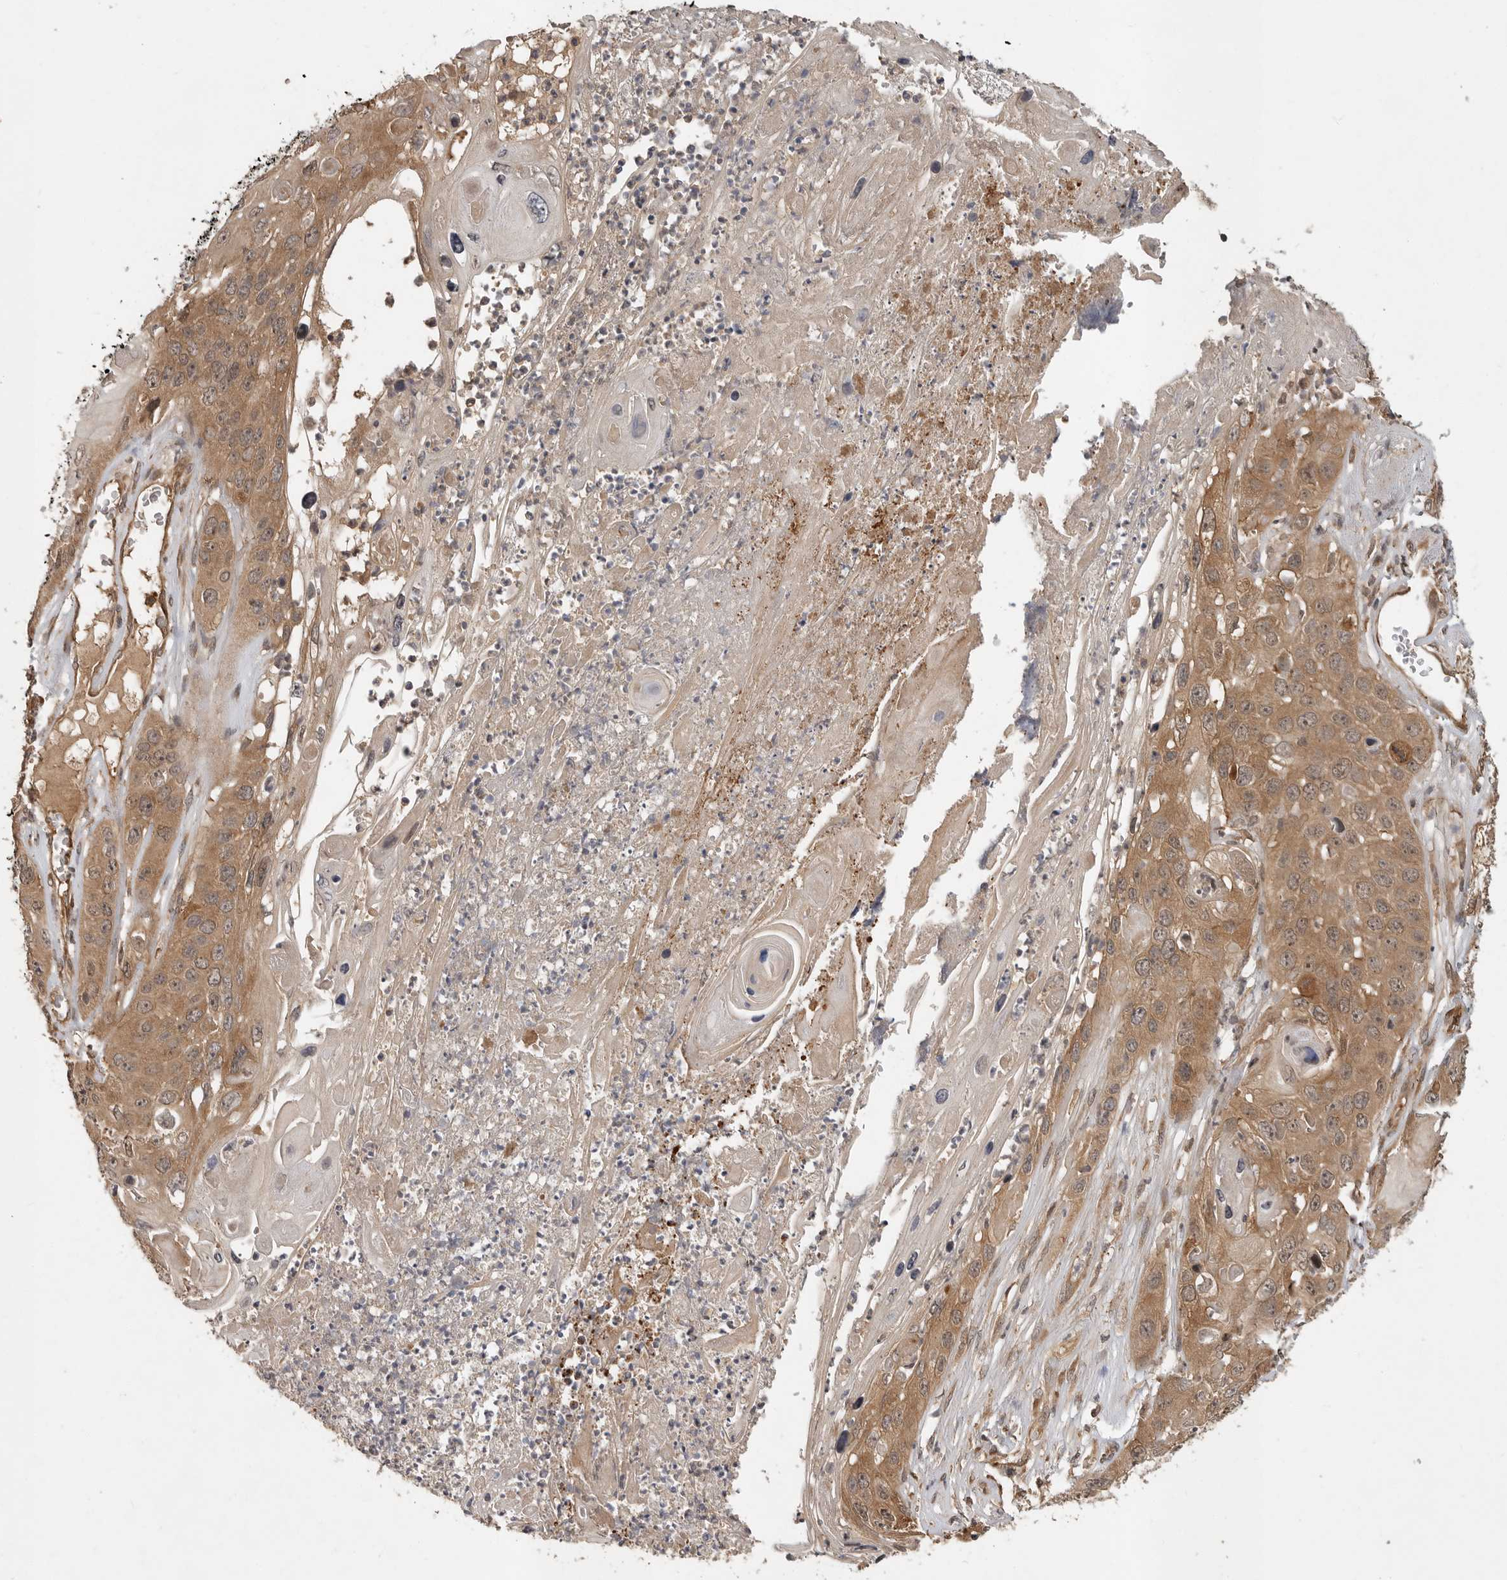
{"staining": {"intensity": "moderate", "quantity": ">75%", "location": "cytoplasmic/membranous,nuclear"}, "tissue": "skin cancer", "cell_type": "Tumor cells", "image_type": "cancer", "snomed": [{"axis": "morphology", "description": "Squamous cell carcinoma, NOS"}, {"axis": "topography", "description": "Skin"}], "caption": "Immunohistochemical staining of human skin cancer shows medium levels of moderate cytoplasmic/membranous and nuclear staining in approximately >75% of tumor cells.", "gene": "OSBPL9", "patient": {"sex": "male", "age": 55}}